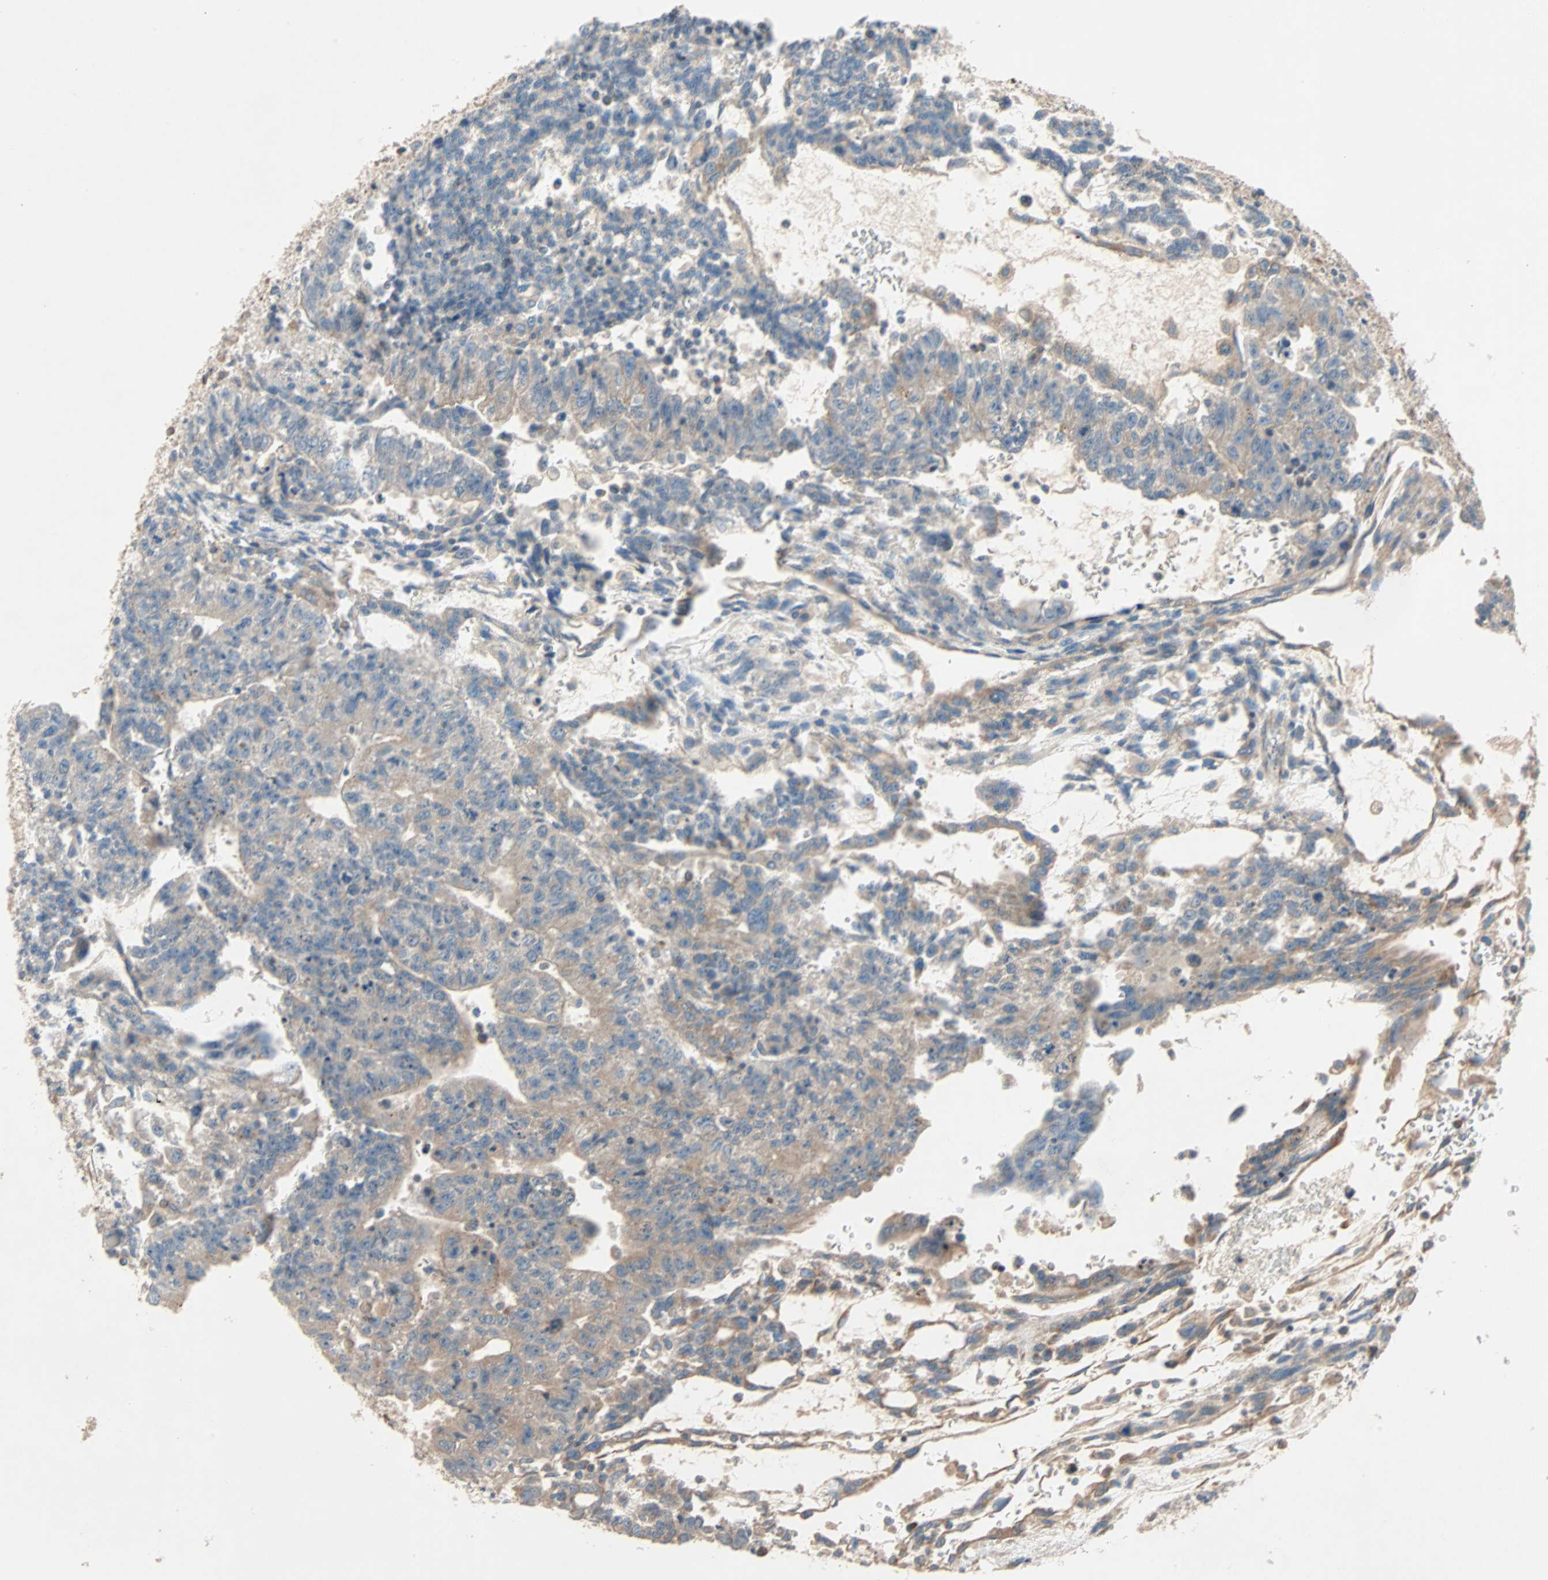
{"staining": {"intensity": "moderate", "quantity": ">75%", "location": "cytoplasmic/membranous"}, "tissue": "testis cancer", "cell_type": "Tumor cells", "image_type": "cancer", "snomed": [{"axis": "morphology", "description": "Seminoma, NOS"}, {"axis": "morphology", "description": "Carcinoma, Embryonal, NOS"}, {"axis": "topography", "description": "Testis"}], "caption": "Immunohistochemistry (IHC) (DAB) staining of human testis seminoma demonstrates moderate cytoplasmic/membranous protein expression in about >75% of tumor cells.", "gene": "XYLT1", "patient": {"sex": "male", "age": 52}}